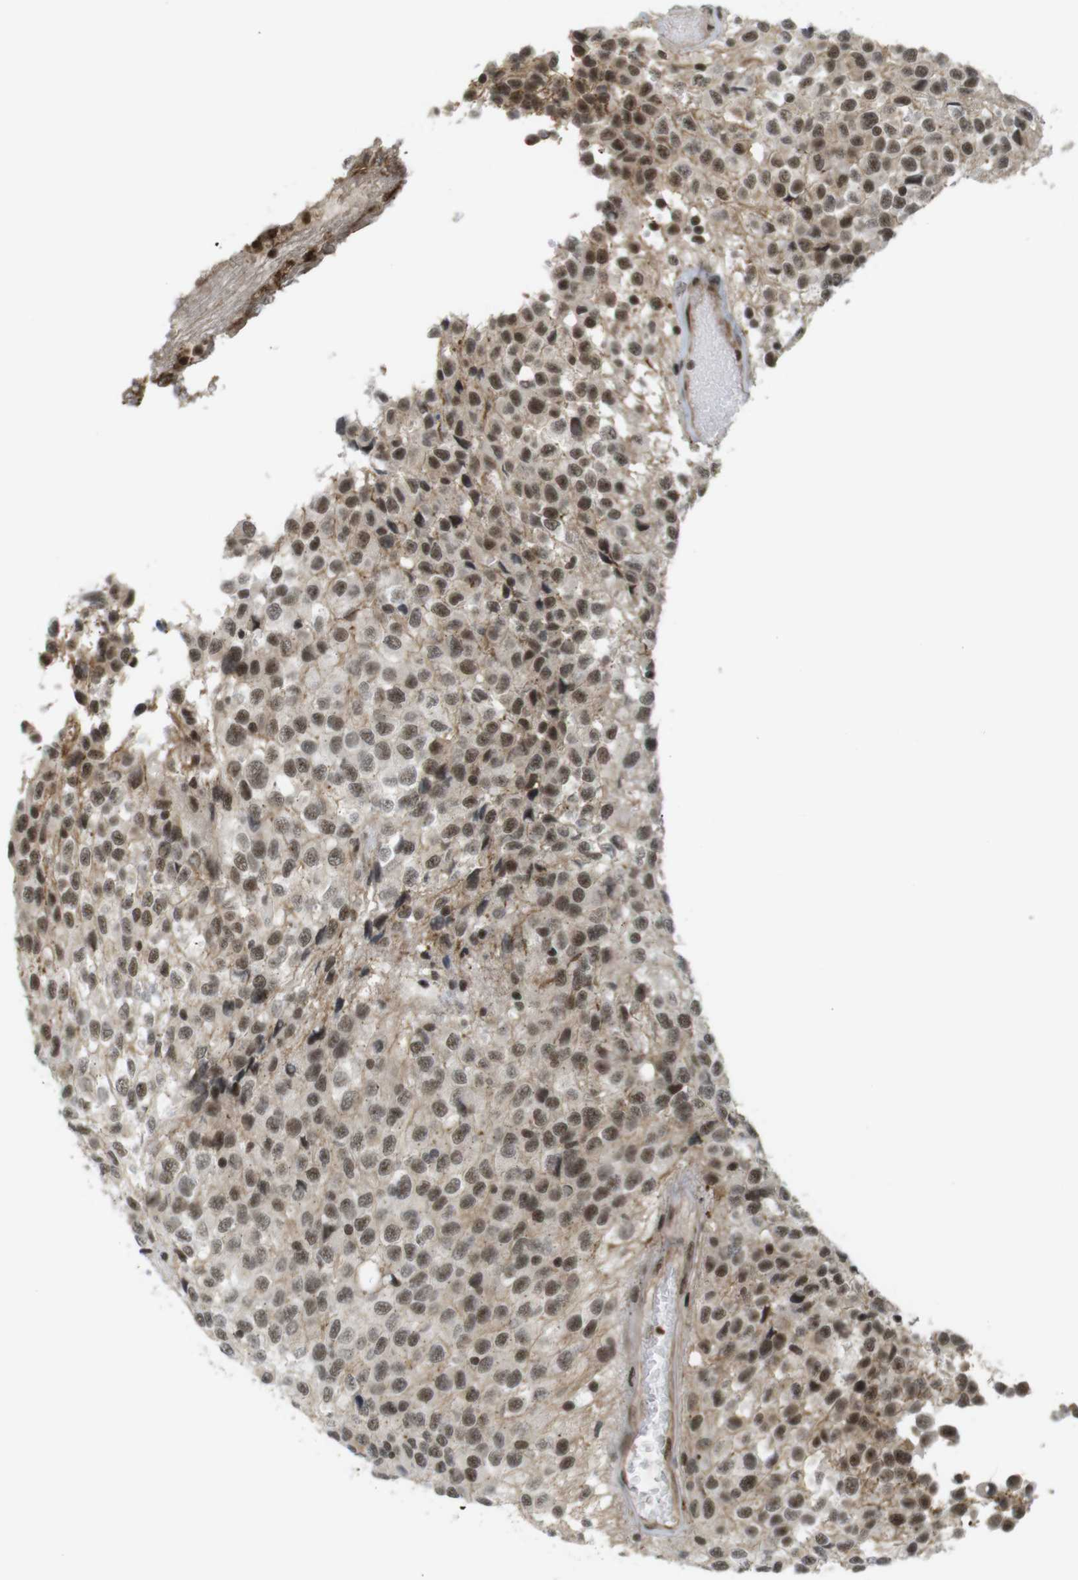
{"staining": {"intensity": "moderate", "quantity": ">75%", "location": "nuclear"}, "tissue": "glioma", "cell_type": "Tumor cells", "image_type": "cancer", "snomed": [{"axis": "morphology", "description": "Glioma, malignant, High grade"}, {"axis": "topography", "description": "Brain"}], "caption": "This is a photomicrograph of immunohistochemistry staining of glioma, which shows moderate expression in the nuclear of tumor cells.", "gene": "SP2", "patient": {"sex": "male", "age": 32}}